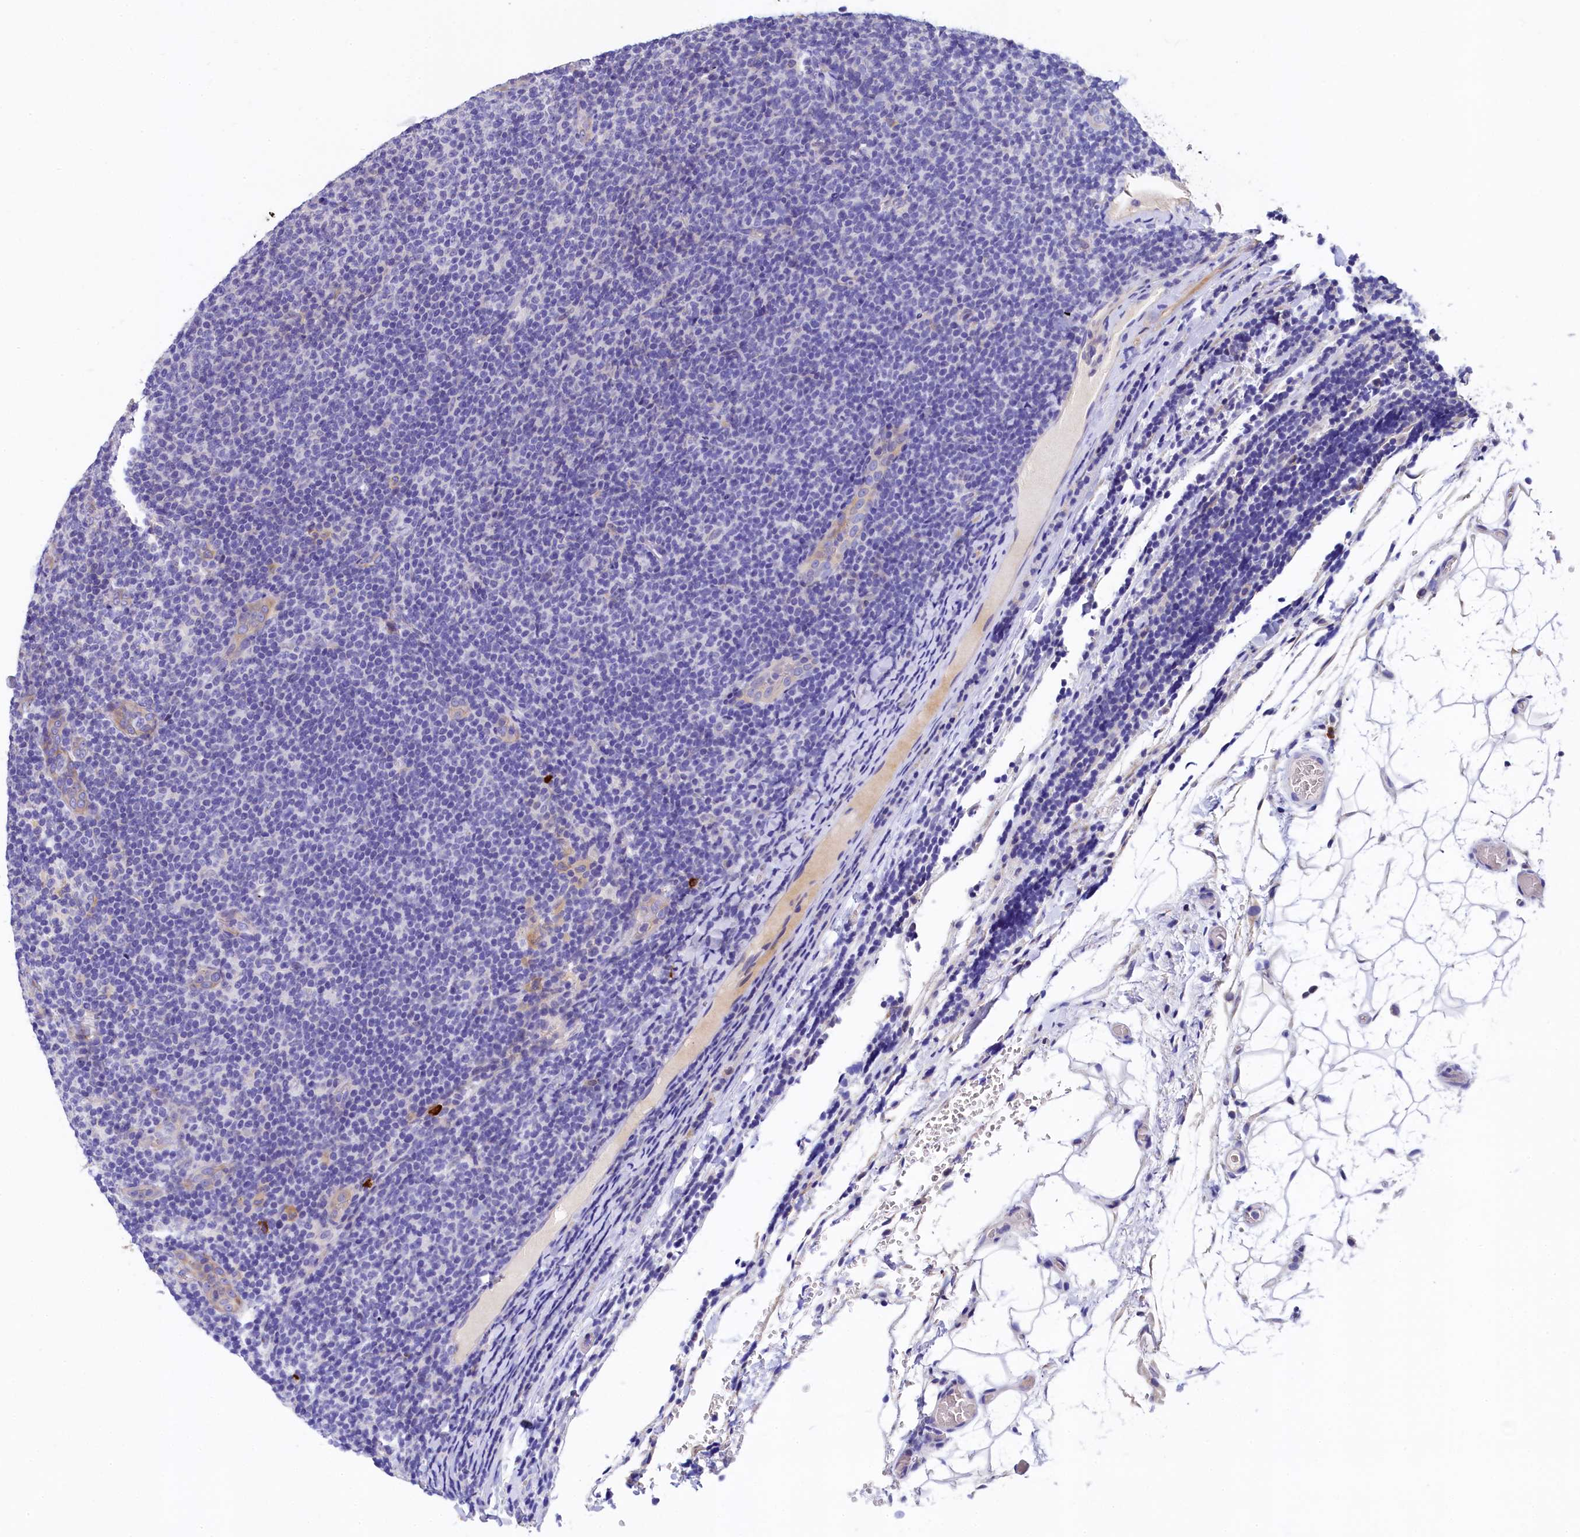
{"staining": {"intensity": "negative", "quantity": "none", "location": "none"}, "tissue": "lymphoma", "cell_type": "Tumor cells", "image_type": "cancer", "snomed": [{"axis": "morphology", "description": "Malignant lymphoma, non-Hodgkin's type, Low grade"}, {"axis": "topography", "description": "Lymph node"}], "caption": "A high-resolution micrograph shows immunohistochemistry staining of malignant lymphoma, non-Hodgkin's type (low-grade), which shows no significant staining in tumor cells.", "gene": "EPS8L2", "patient": {"sex": "male", "age": 66}}